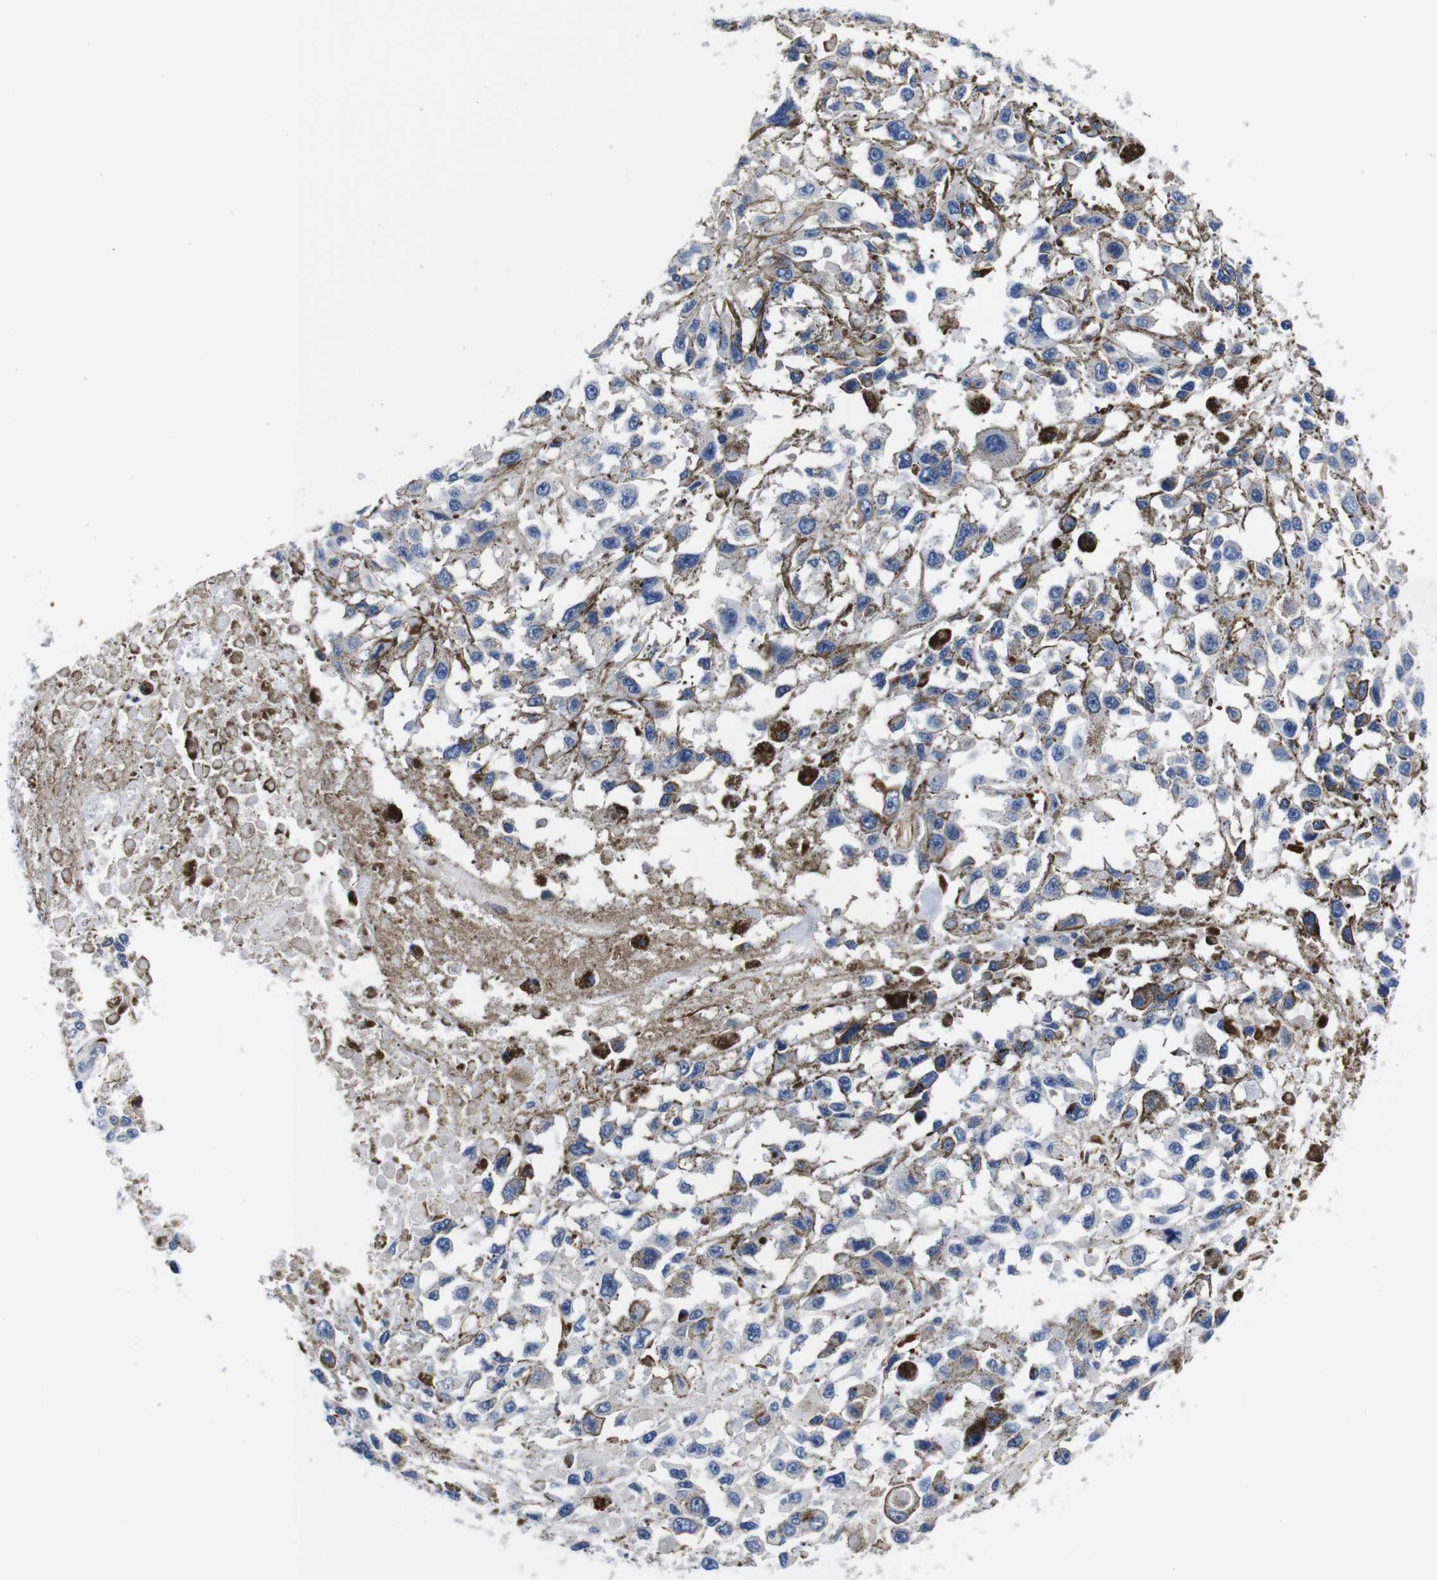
{"staining": {"intensity": "negative", "quantity": "none", "location": "none"}, "tissue": "melanoma", "cell_type": "Tumor cells", "image_type": "cancer", "snomed": [{"axis": "morphology", "description": "Malignant melanoma, Metastatic site"}, {"axis": "topography", "description": "Lymph node"}], "caption": "This micrograph is of malignant melanoma (metastatic site) stained with immunohistochemistry to label a protein in brown with the nuclei are counter-stained blue. There is no expression in tumor cells.", "gene": "LRIG1", "patient": {"sex": "male", "age": 59}}